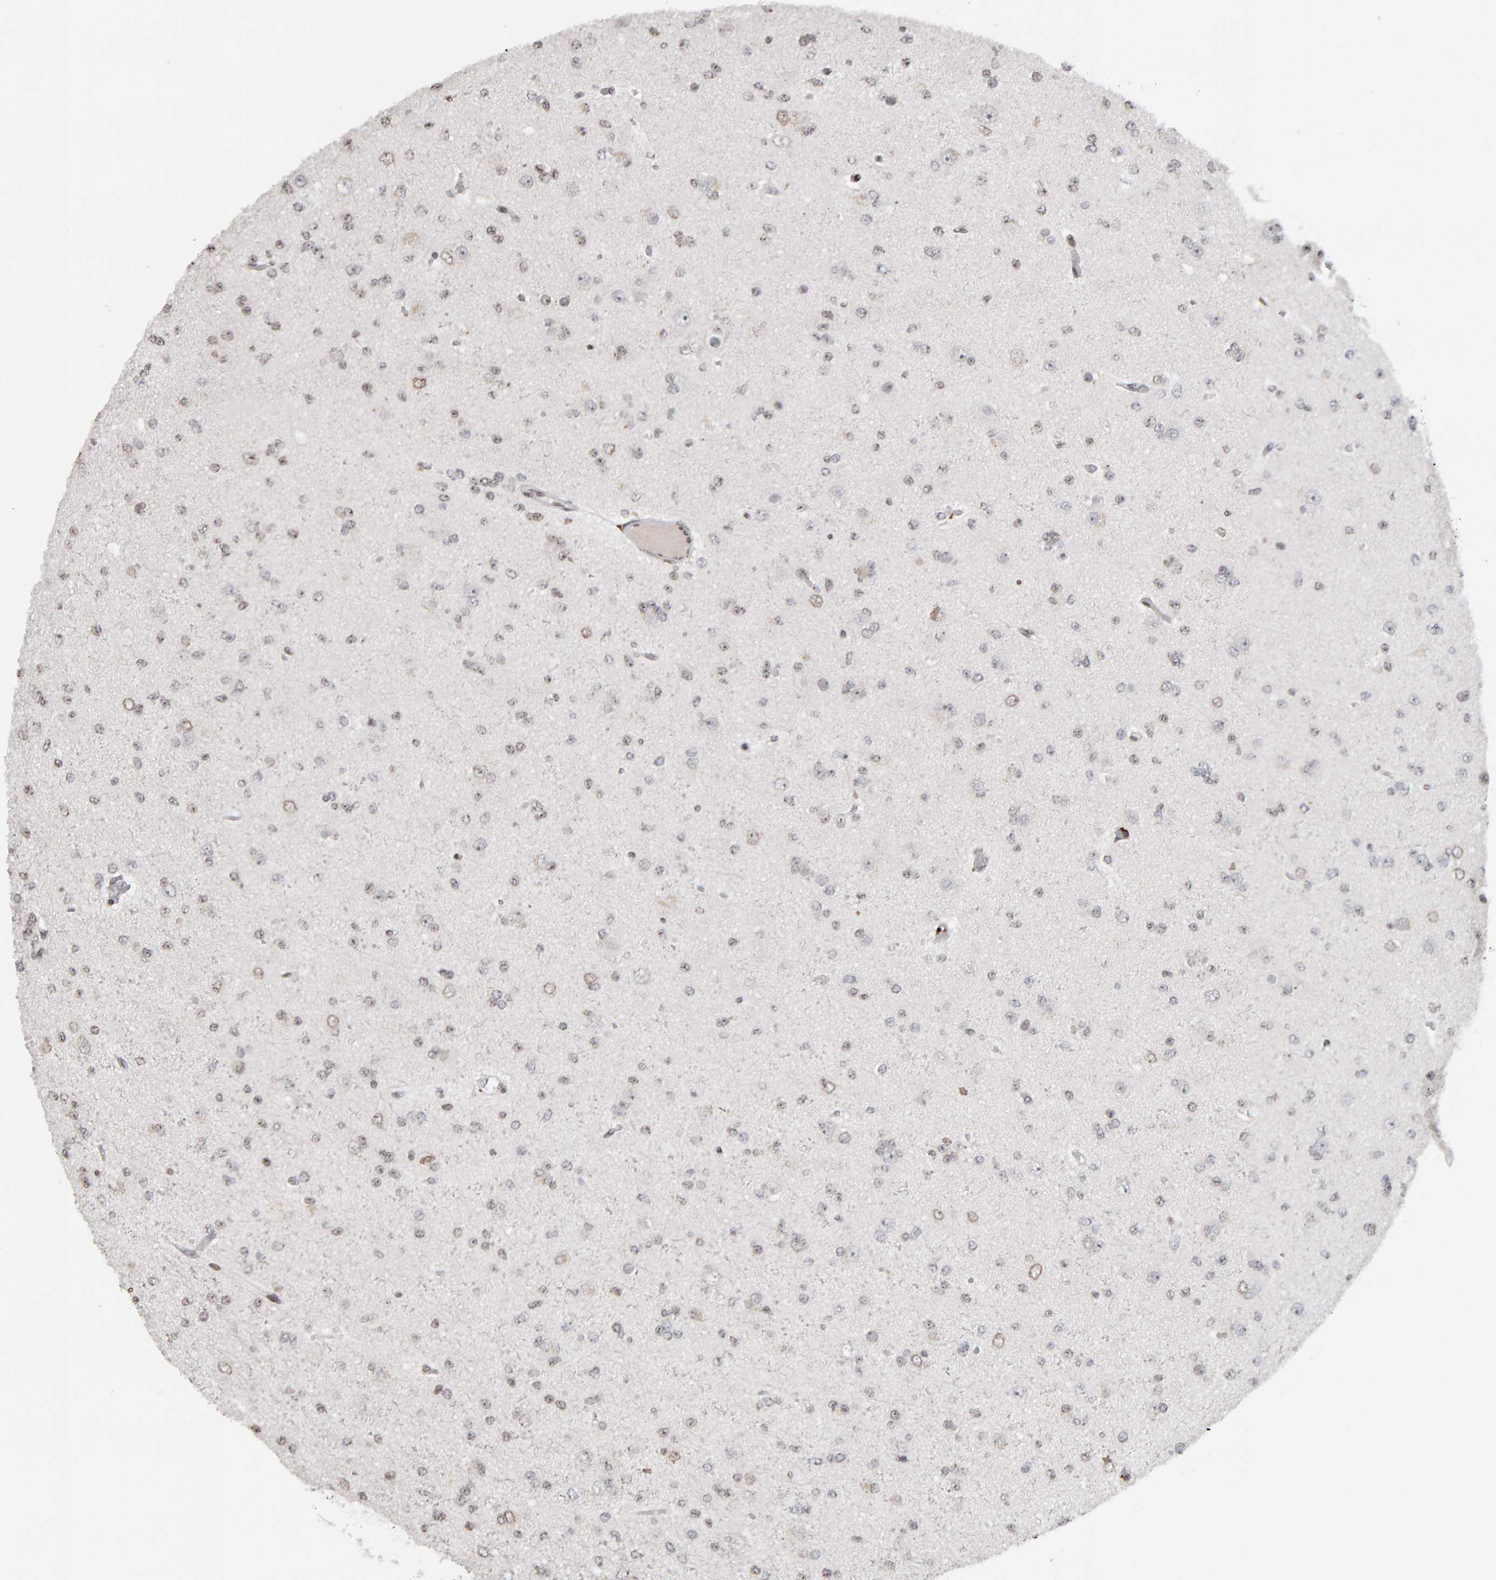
{"staining": {"intensity": "weak", "quantity": "25%-75%", "location": "nuclear"}, "tissue": "glioma", "cell_type": "Tumor cells", "image_type": "cancer", "snomed": [{"axis": "morphology", "description": "Glioma, malignant, Low grade"}, {"axis": "topography", "description": "Brain"}], "caption": "Immunohistochemical staining of malignant glioma (low-grade) displays low levels of weak nuclear protein expression in approximately 25%-75% of tumor cells. (brown staining indicates protein expression, while blue staining denotes nuclei).", "gene": "TRAM1", "patient": {"sex": "female", "age": 22}}